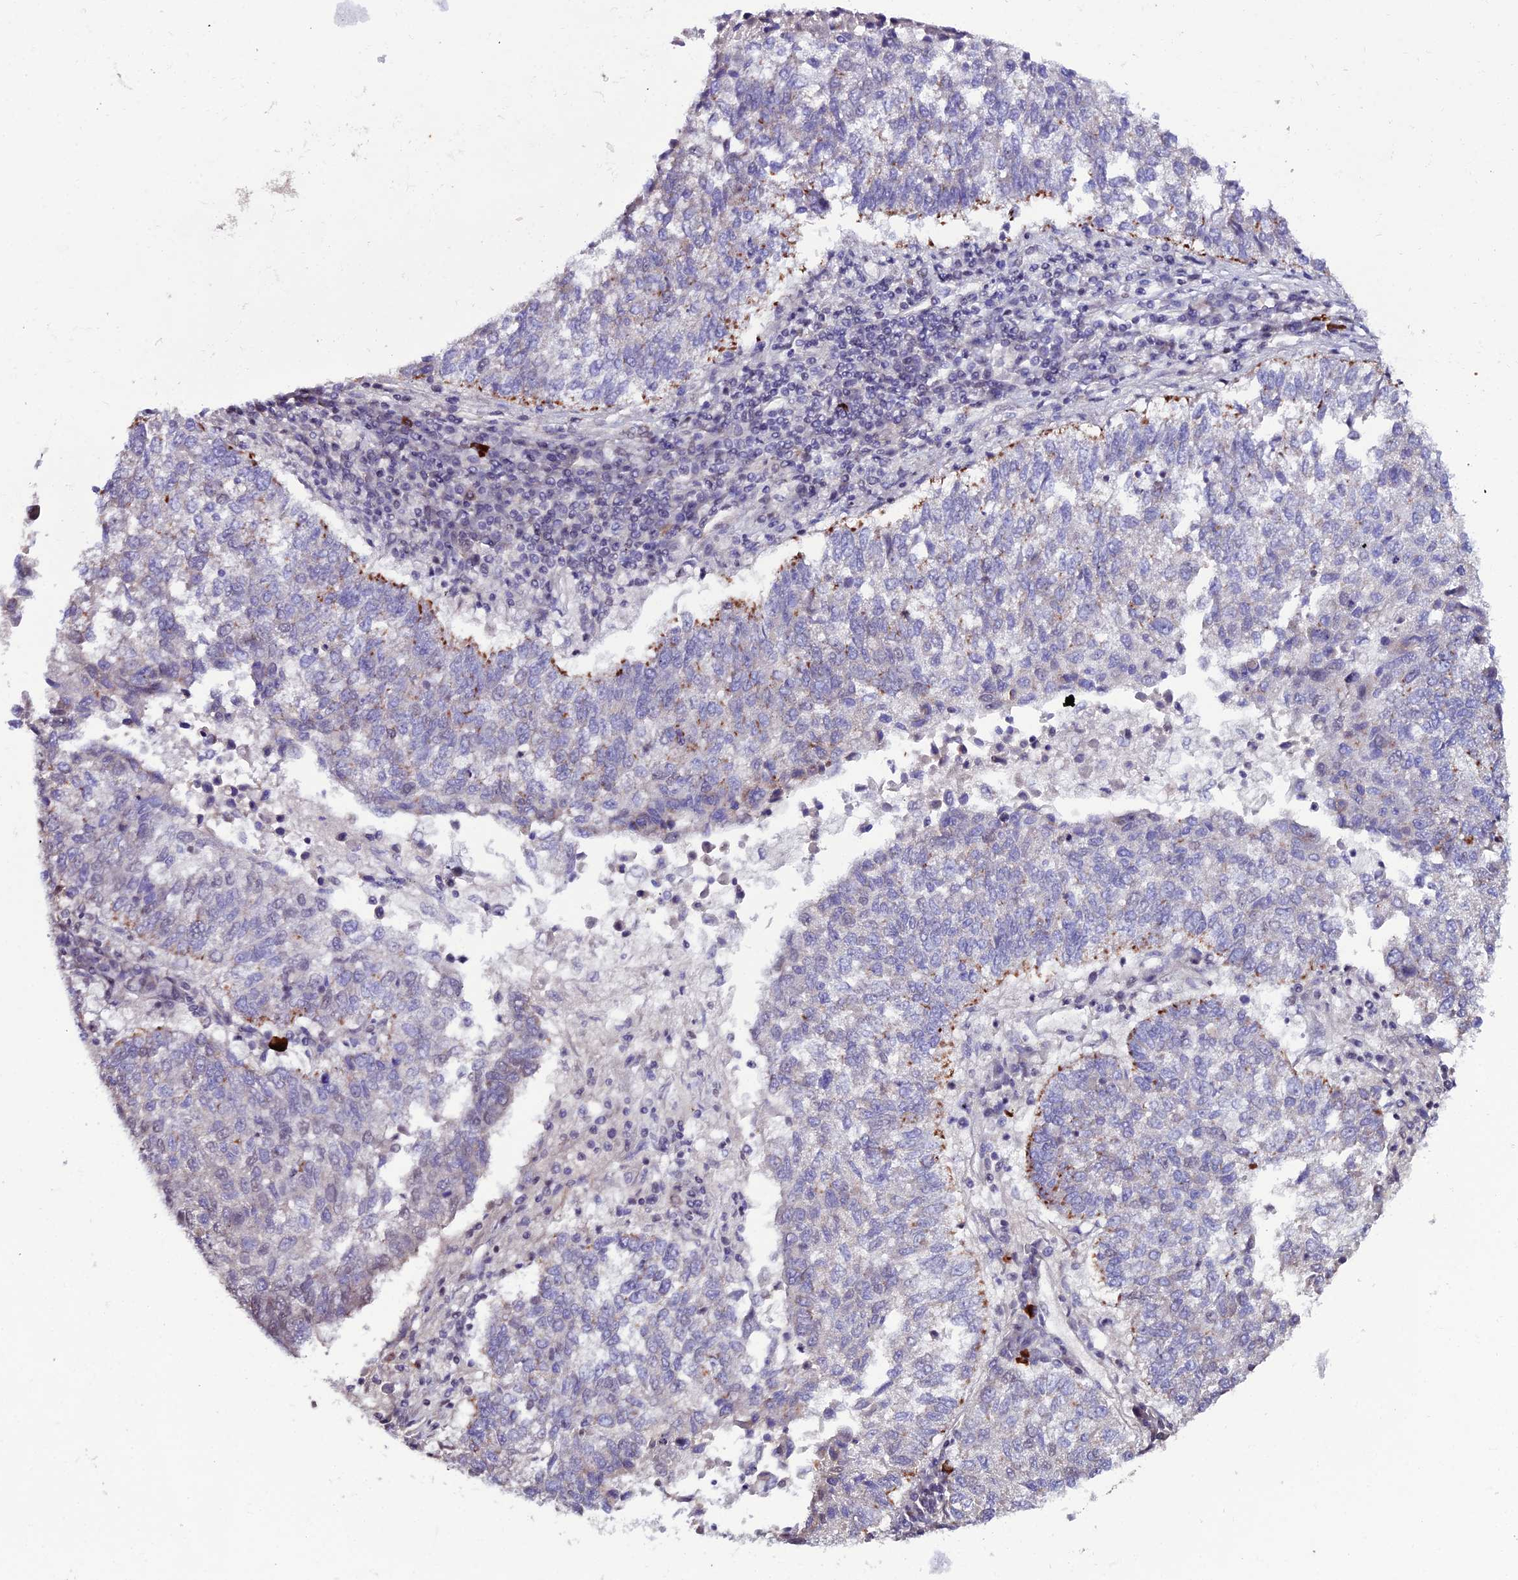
{"staining": {"intensity": "moderate", "quantity": "<25%", "location": "cytoplasmic/membranous"}, "tissue": "lung cancer", "cell_type": "Tumor cells", "image_type": "cancer", "snomed": [{"axis": "morphology", "description": "Squamous cell carcinoma, NOS"}, {"axis": "topography", "description": "Lung"}], "caption": "Lung squamous cell carcinoma stained with DAB immunohistochemistry demonstrates low levels of moderate cytoplasmic/membranous expression in approximately <25% of tumor cells.", "gene": "COL6A6", "patient": {"sex": "male", "age": 73}}